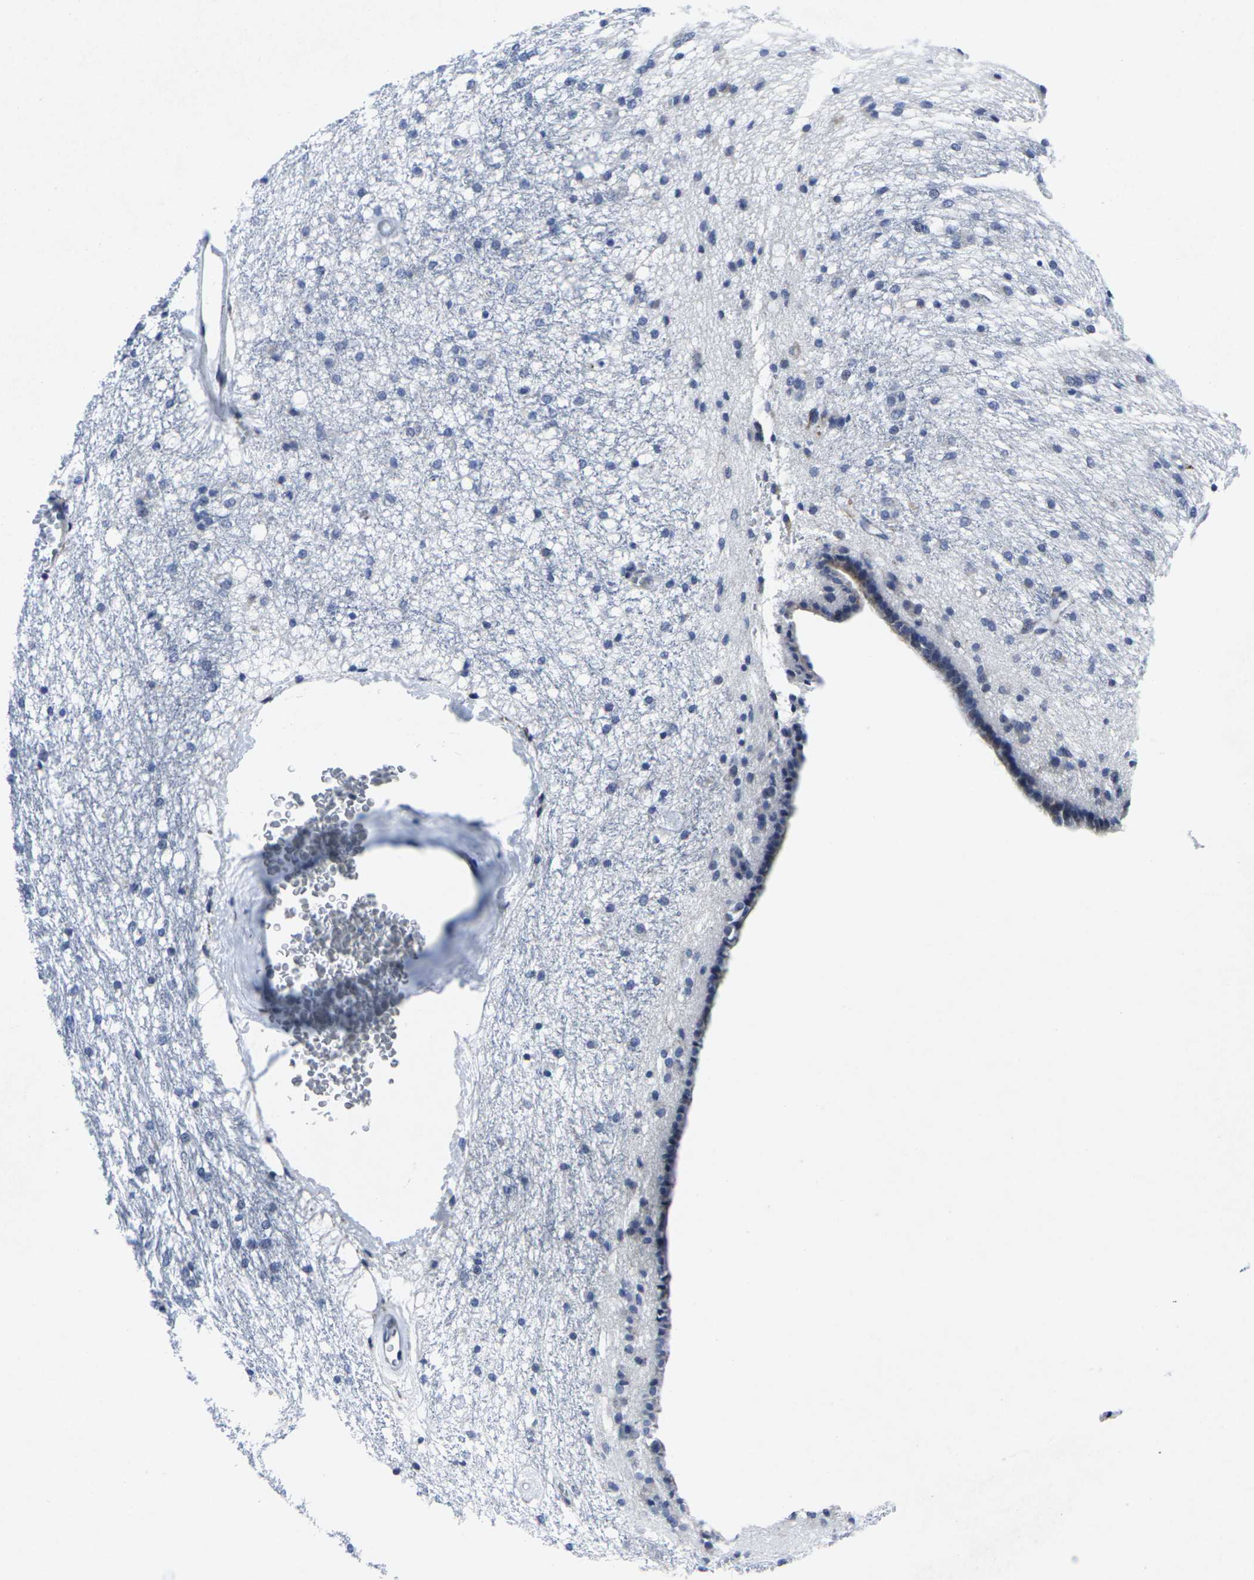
{"staining": {"intensity": "negative", "quantity": "none", "location": "none"}, "tissue": "caudate", "cell_type": "Glial cells", "image_type": "normal", "snomed": [{"axis": "morphology", "description": "Normal tissue, NOS"}, {"axis": "topography", "description": "Lateral ventricle wall"}], "caption": "Histopathology image shows no significant protein staining in glial cells of normal caudate. (DAB immunohistochemistry visualized using brightfield microscopy, high magnification).", "gene": "RPN1", "patient": {"sex": "female", "age": 19}}